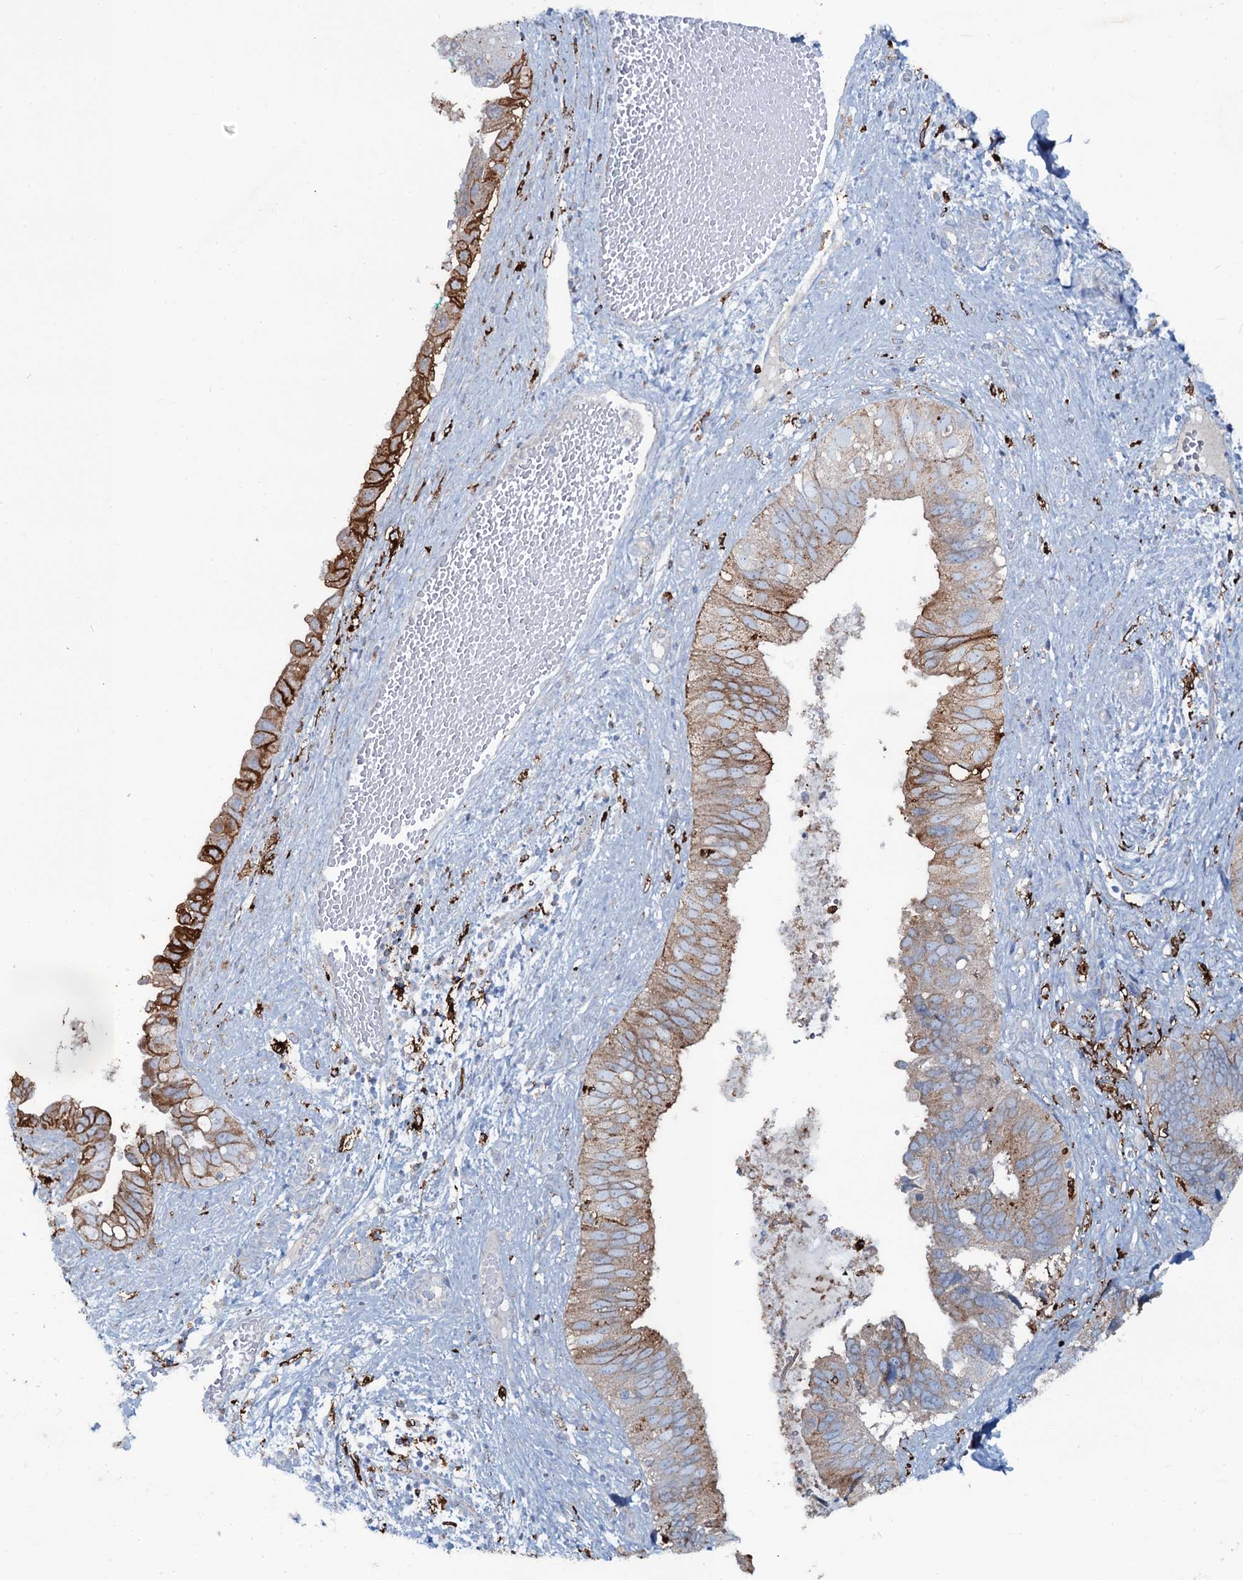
{"staining": {"intensity": "moderate", "quantity": "25%-75%", "location": "cytoplasmic/membranous"}, "tissue": "cervical cancer", "cell_type": "Tumor cells", "image_type": "cancer", "snomed": [{"axis": "morphology", "description": "Adenocarcinoma, NOS"}, {"axis": "topography", "description": "Cervix"}], "caption": "Brown immunohistochemical staining in cervical cancer demonstrates moderate cytoplasmic/membranous positivity in about 25%-75% of tumor cells.", "gene": "OSBPL2", "patient": {"sex": "female", "age": 42}}